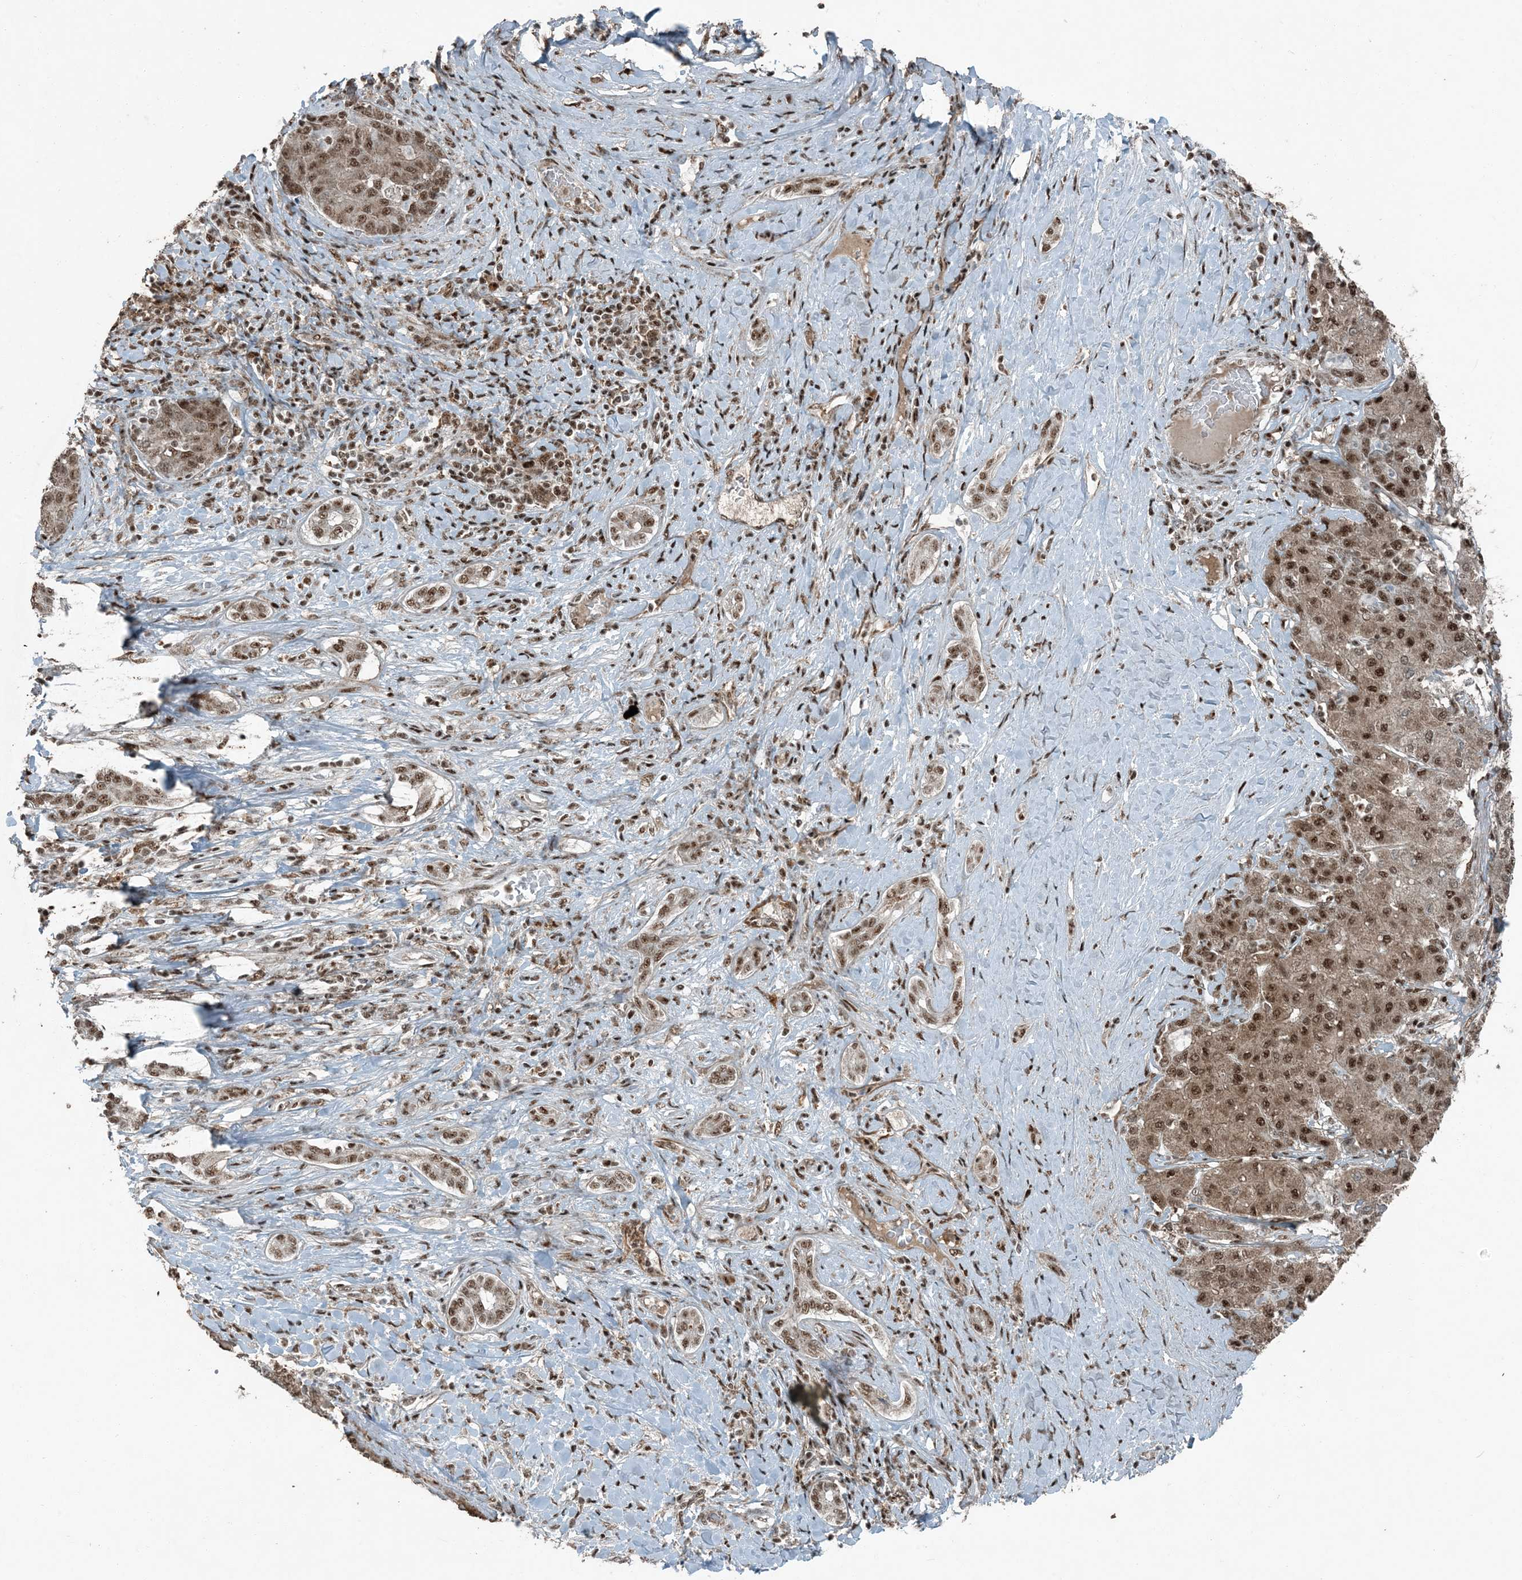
{"staining": {"intensity": "moderate", "quantity": ">75%", "location": "cytoplasmic/membranous,nuclear"}, "tissue": "liver cancer", "cell_type": "Tumor cells", "image_type": "cancer", "snomed": [{"axis": "morphology", "description": "Carcinoma, Hepatocellular, NOS"}, {"axis": "topography", "description": "Liver"}], "caption": "IHC (DAB (3,3'-diaminobenzidine)) staining of liver cancer (hepatocellular carcinoma) exhibits moderate cytoplasmic/membranous and nuclear protein positivity in about >75% of tumor cells.", "gene": "TADA2B", "patient": {"sex": "male", "age": 65}}